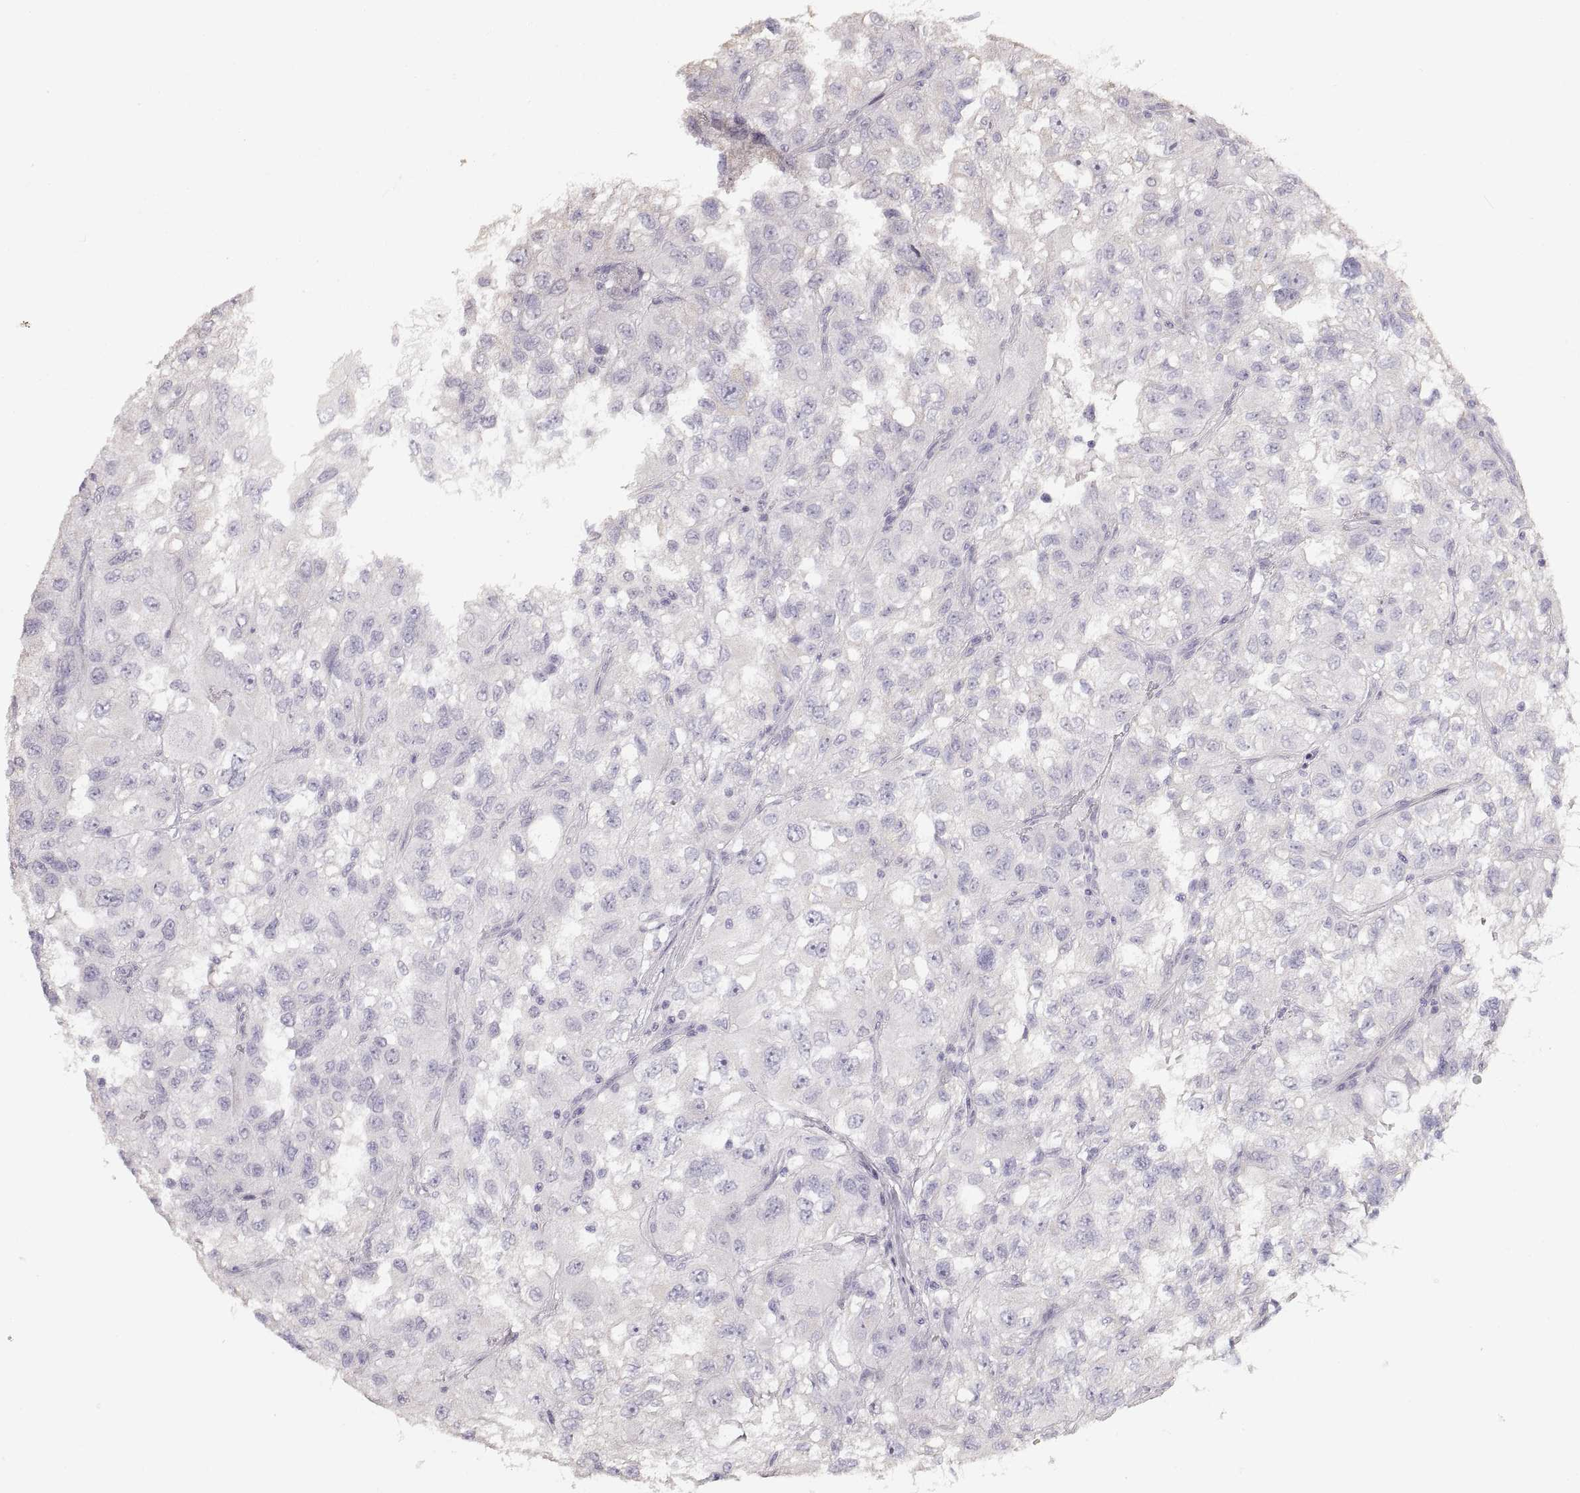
{"staining": {"intensity": "negative", "quantity": "none", "location": "none"}, "tissue": "renal cancer", "cell_type": "Tumor cells", "image_type": "cancer", "snomed": [{"axis": "morphology", "description": "Adenocarcinoma, NOS"}, {"axis": "topography", "description": "Kidney"}], "caption": "Immunohistochemistry (IHC) photomicrograph of human renal adenocarcinoma stained for a protein (brown), which exhibits no staining in tumor cells. (DAB immunohistochemistry visualized using brightfield microscopy, high magnification).", "gene": "ZP3", "patient": {"sex": "male", "age": 64}}